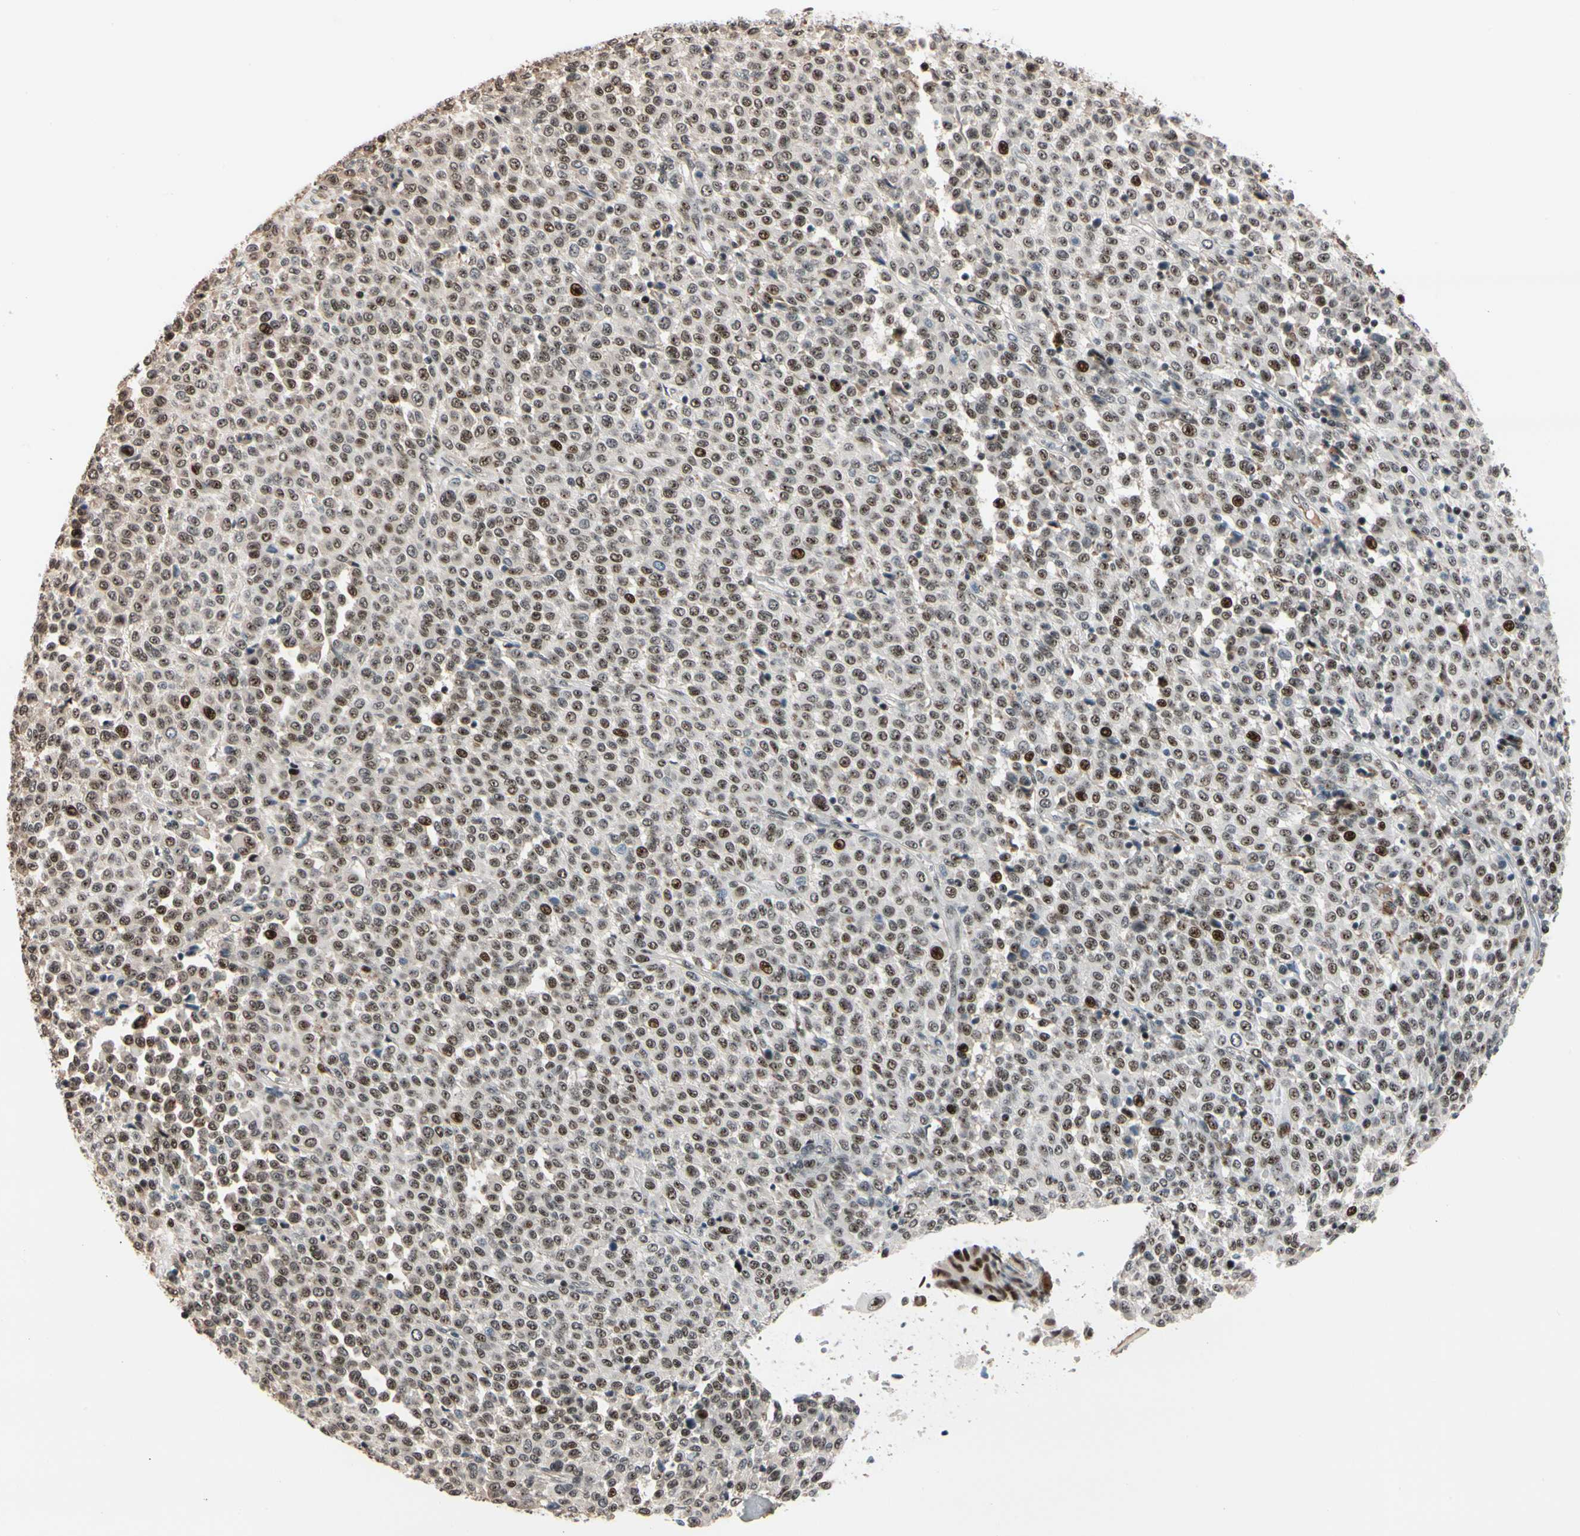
{"staining": {"intensity": "moderate", "quantity": ">75%", "location": "nuclear"}, "tissue": "melanoma", "cell_type": "Tumor cells", "image_type": "cancer", "snomed": [{"axis": "morphology", "description": "Malignant melanoma, Metastatic site"}, {"axis": "topography", "description": "Pancreas"}], "caption": "There is medium levels of moderate nuclear staining in tumor cells of malignant melanoma (metastatic site), as demonstrated by immunohistochemical staining (brown color).", "gene": "FOXO3", "patient": {"sex": "female", "age": 30}}